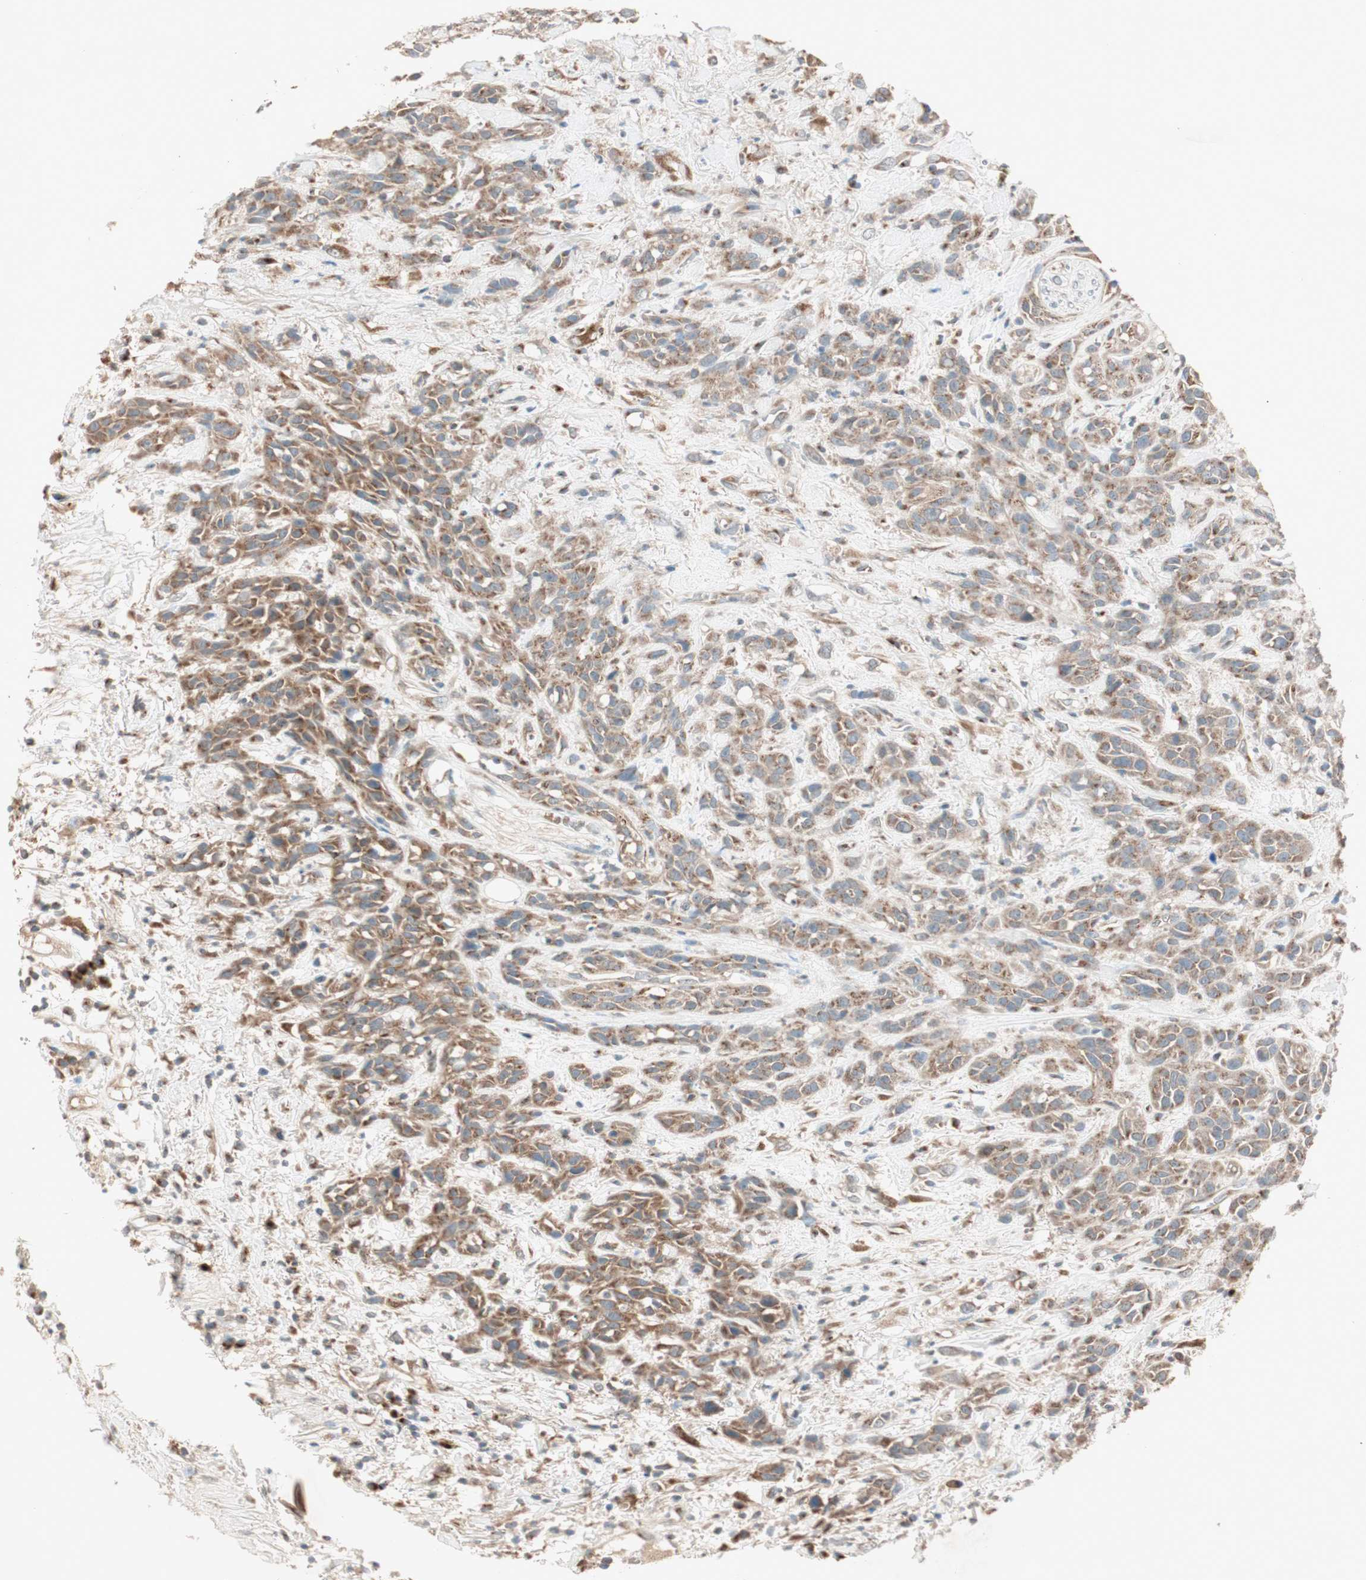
{"staining": {"intensity": "moderate", "quantity": ">75%", "location": "cytoplasmic/membranous"}, "tissue": "head and neck cancer", "cell_type": "Tumor cells", "image_type": "cancer", "snomed": [{"axis": "morphology", "description": "Squamous cell carcinoma, NOS"}, {"axis": "topography", "description": "Head-Neck"}], "caption": "An image of human head and neck cancer (squamous cell carcinoma) stained for a protein displays moderate cytoplasmic/membranous brown staining in tumor cells.", "gene": "SEC16A", "patient": {"sex": "male", "age": 62}}